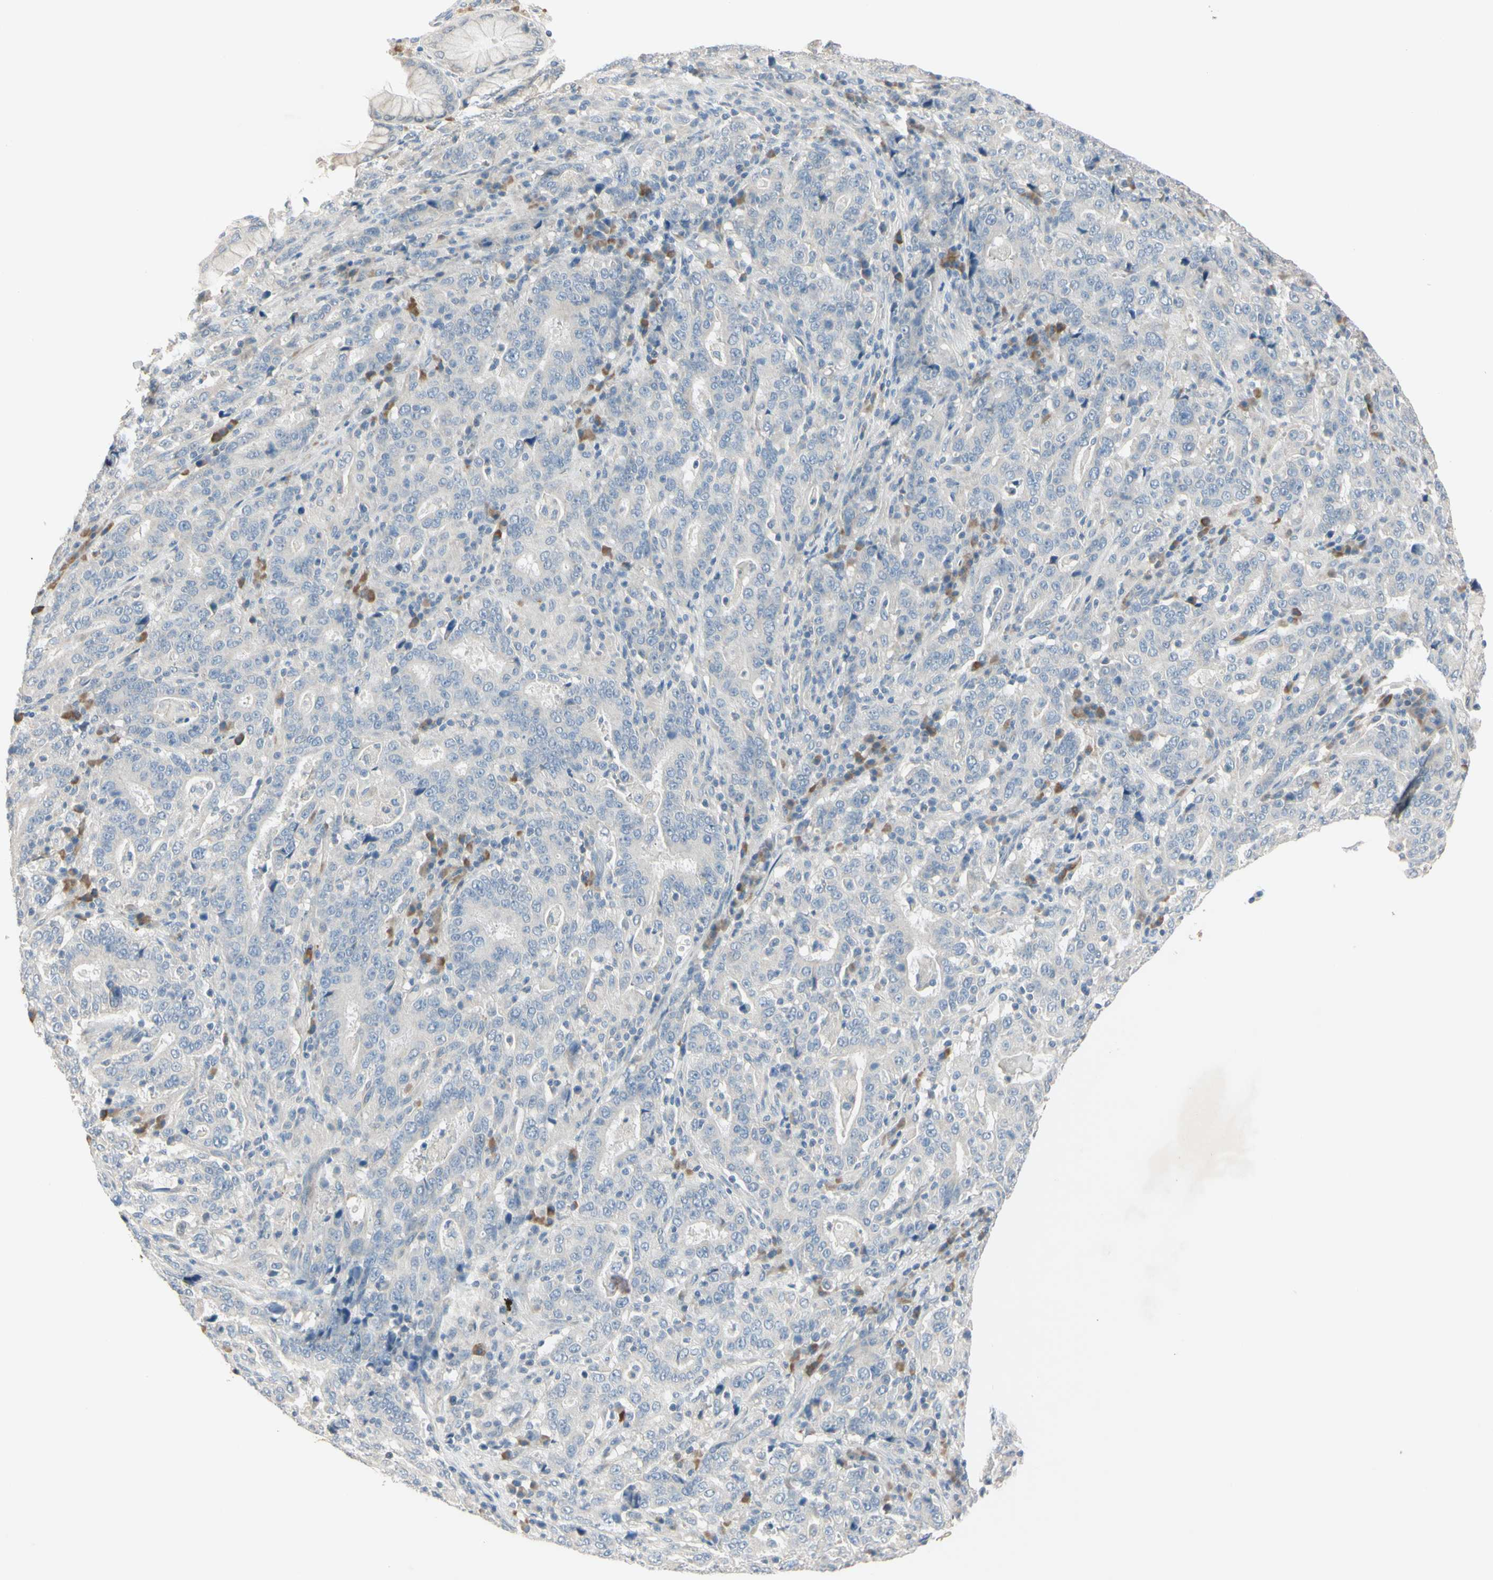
{"staining": {"intensity": "negative", "quantity": "none", "location": "none"}, "tissue": "stomach cancer", "cell_type": "Tumor cells", "image_type": "cancer", "snomed": [{"axis": "morphology", "description": "Normal tissue, NOS"}, {"axis": "morphology", "description": "Adenocarcinoma, NOS"}, {"axis": "topography", "description": "Stomach, upper"}, {"axis": "topography", "description": "Stomach"}], "caption": "The photomicrograph shows no significant expression in tumor cells of stomach adenocarcinoma.", "gene": "AATK", "patient": {"sex": "male", "age": 59}}